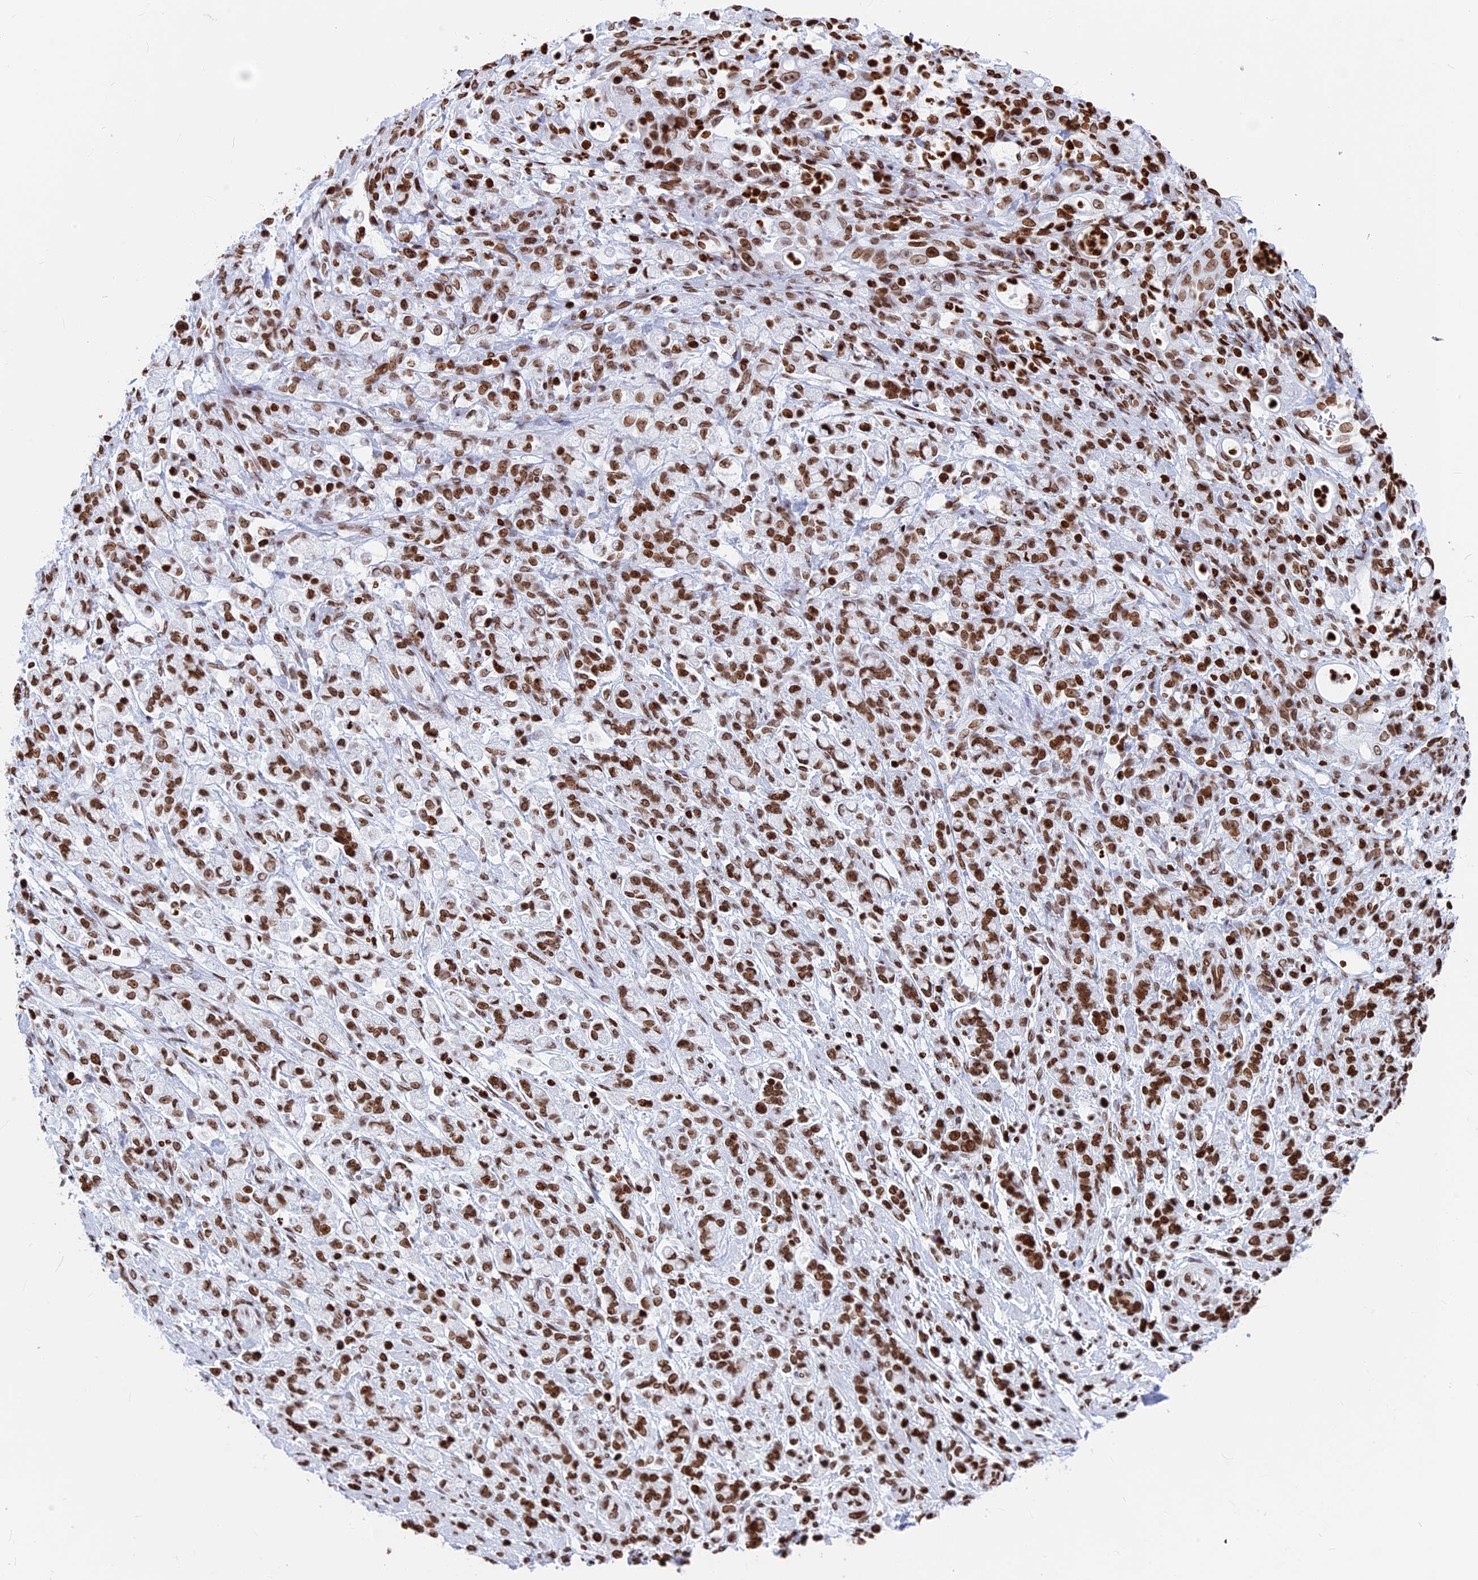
{"staining": {"intensity": "strong", "quantity": ">75%", "location": "nuclear"}, "tissue": "stomach cancer", "cell_type": "Tumor cells", "image_type": "cancer", "snomed": [{"axis": "morphology", "description": "Adenocarcinoma, NOS"}, {"axis": "topography", "description": "Stomach"}], "caption": "Strong nuclear positivity is appreciated in about >75% of tumor cells in stomach cancer (adenocarcinoma). (brown staining indicates protein expression, while blue staining denotes nuclei).", "gene": "APOBEC3A", "patient": {"sex": "female", "age": 60}}